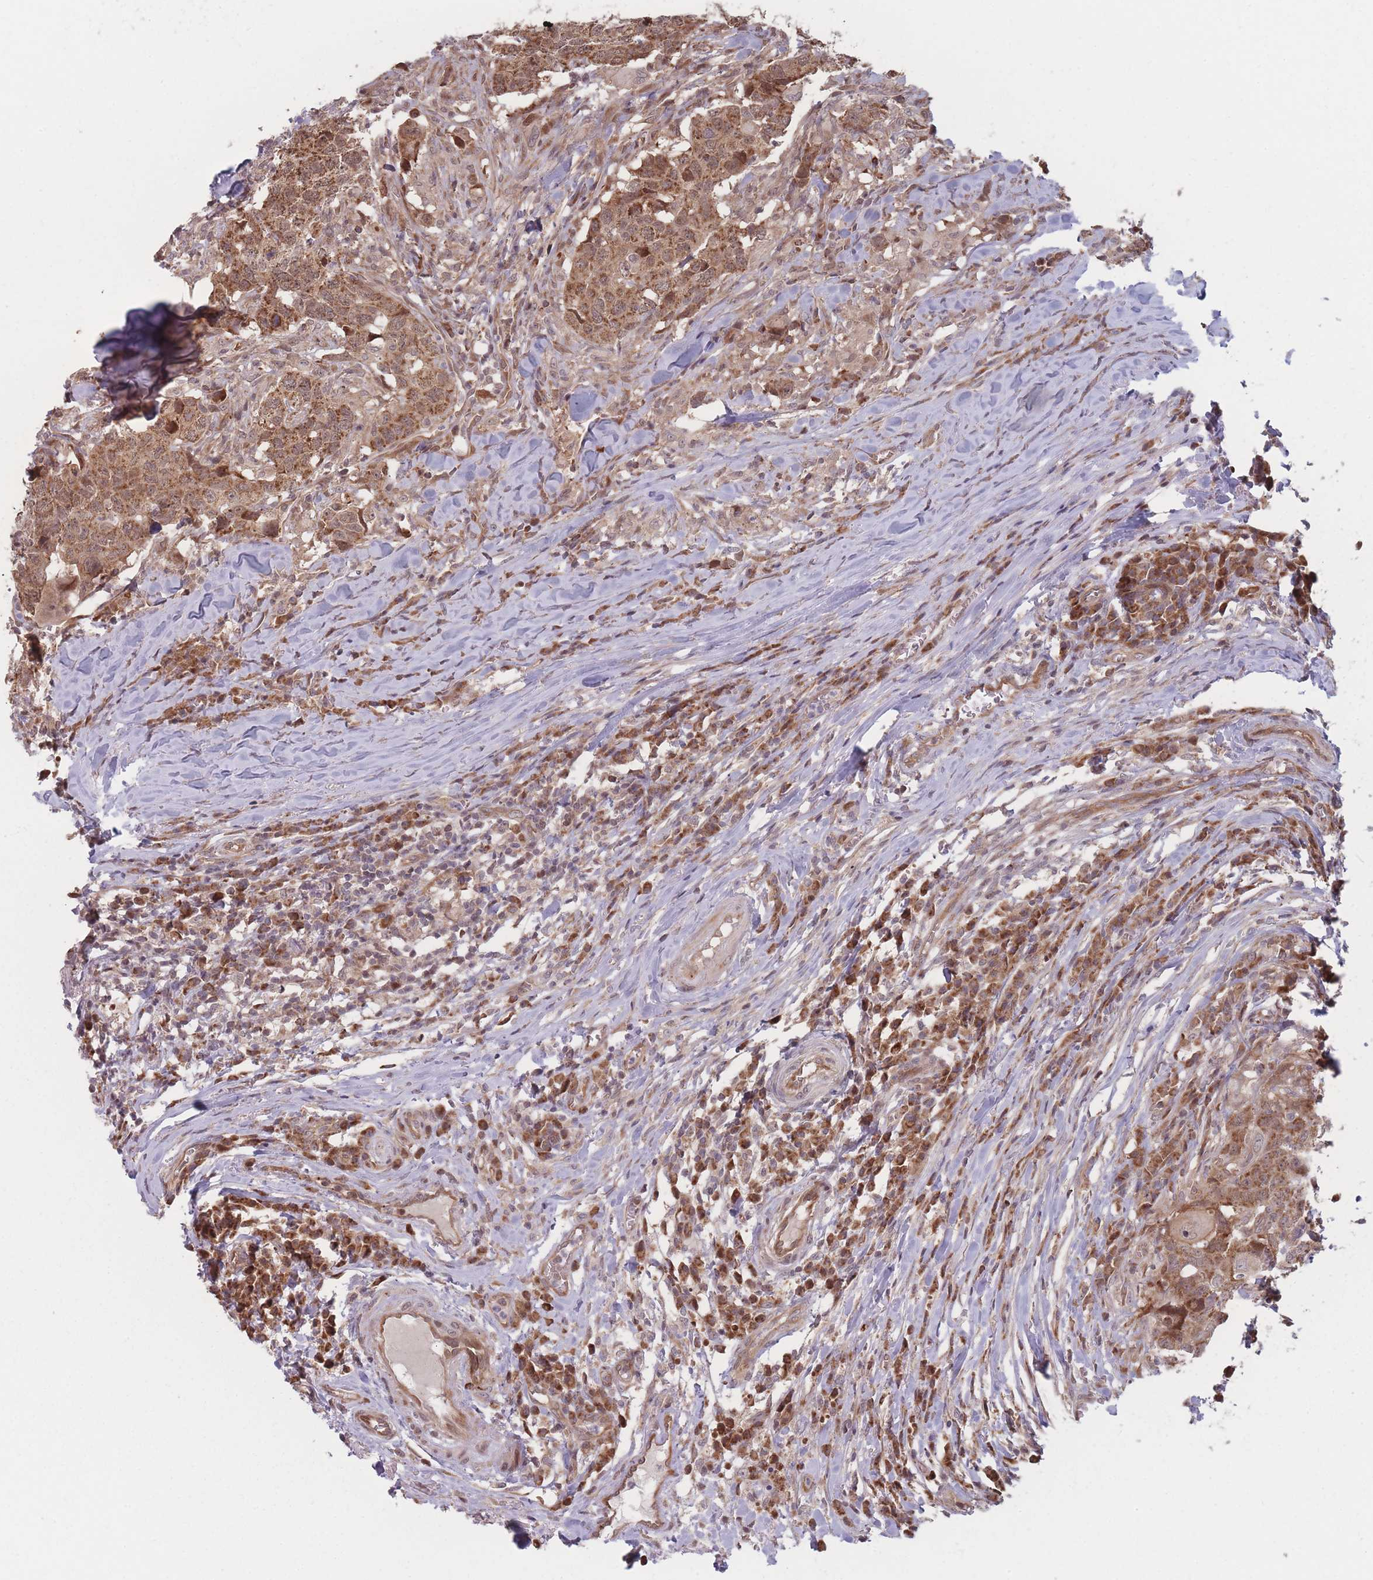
{"staining": {"intensity": "moderate", "quantity": ">75%", "location": "cytoplasmic/membranous"}, "tissue": "head and neck cancer", "cell_type": "Tumor cells", "image_type": "cancer", "snomed": [{"axis": "morphology", "description": "Normal tissue, NOS"}, {"axis": "morphology", "description": "Squamous cell carcinoma, NOS"}, {"axis": "topography", "description": "Skeletal muscle"}, {"axis": "topography", "description": "Vascular tissue"}, {"axis": "topography", "description": "Peripheral nerve tissue"}, {"axis": "topography", "description": "Head-Neck"}], "caption": "Moderate cytoplasmic/membranous protein expression is seen in about >75% of tumor cells in squamous cell carcinoma (head and neck). (Brightfield microscopy of DAB IHC at high magnification).", "gene": "RPS18", "patient": {"sex": "male", "age": 66}}